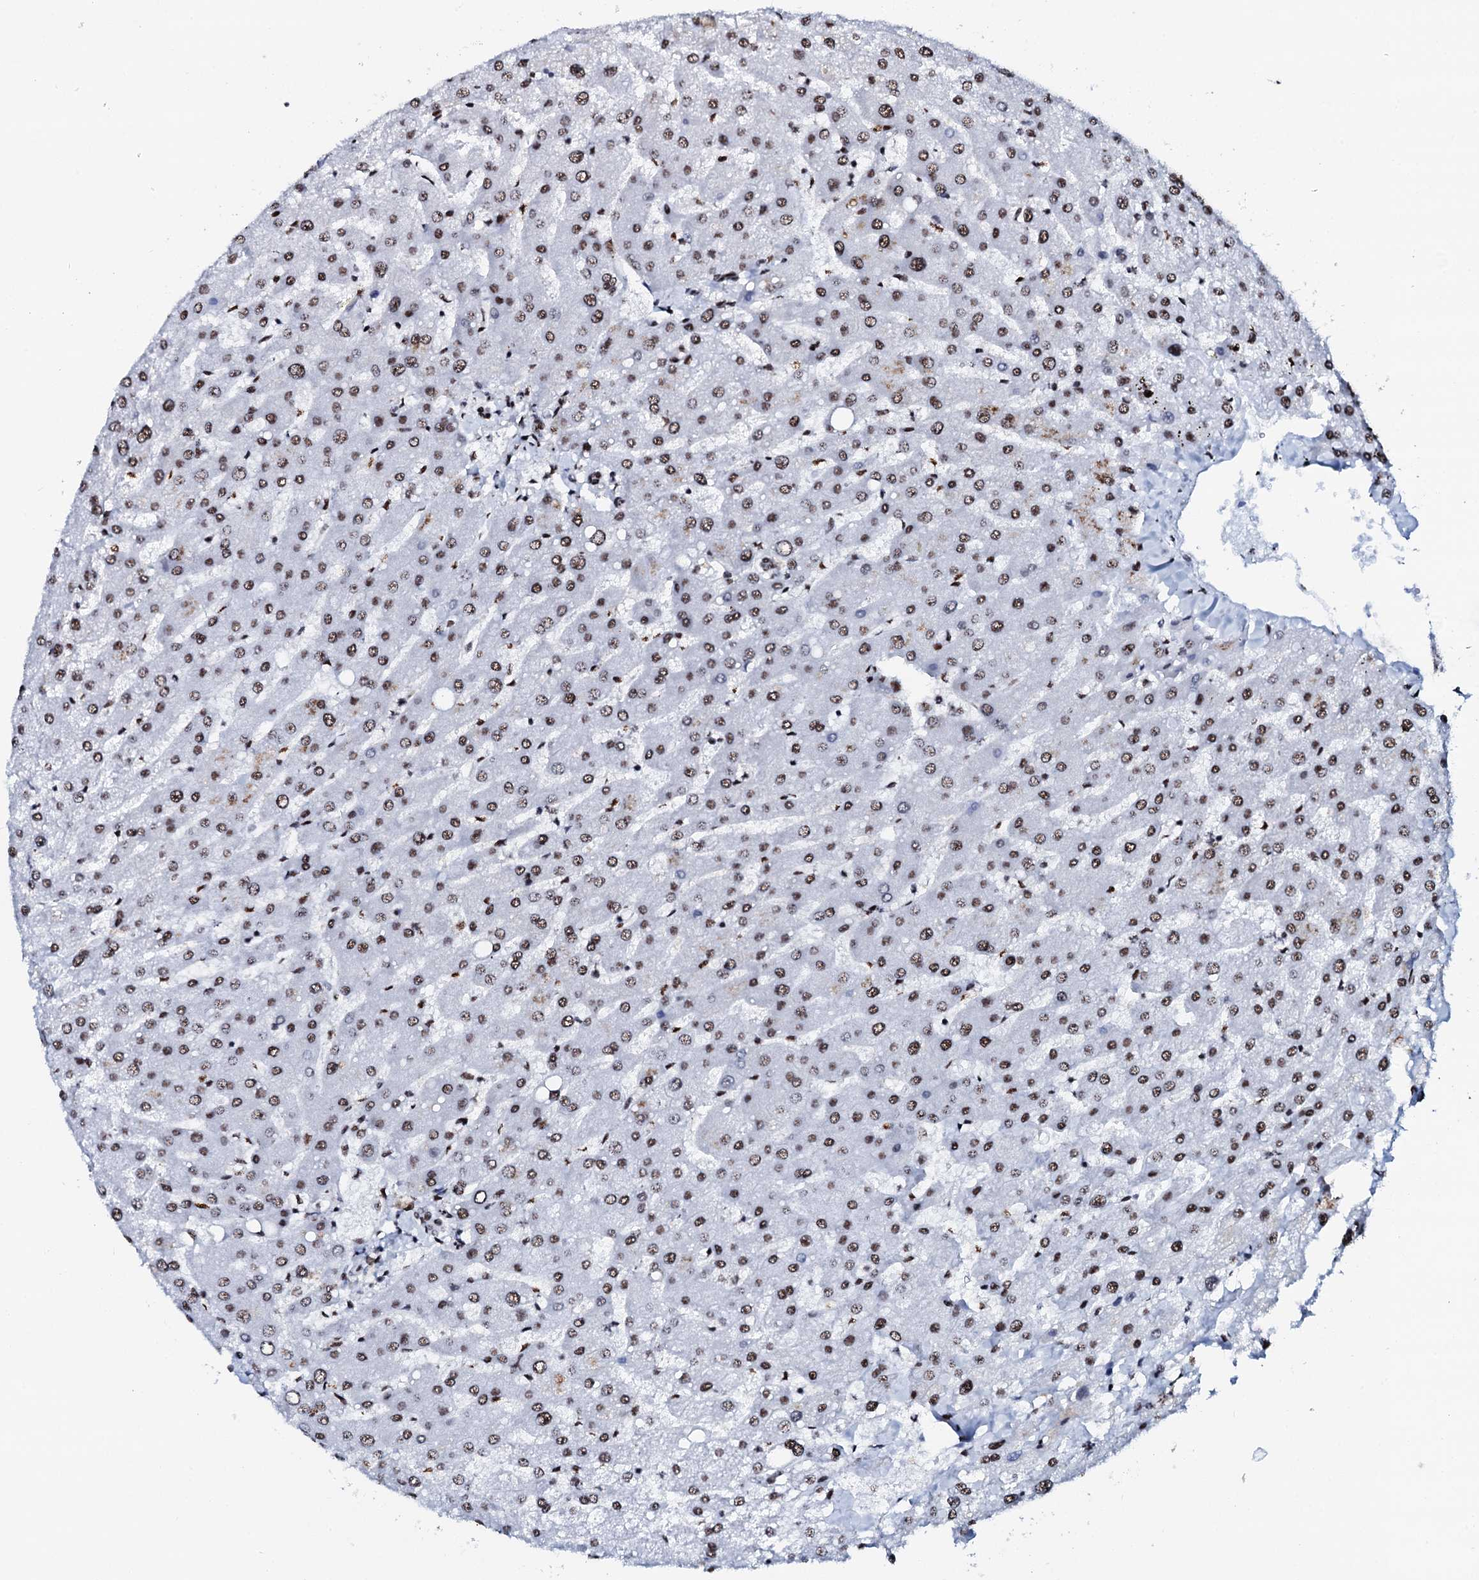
{"staining": {"intensity": "moderate", "quantity": ">75%", "location": "nuclear"}, "tissue": "liver", "cell_type": "Cholangiocytes", "image_type": "normal", "snomed": [{"axis": "morphology", "description": "Normal tissue, NOS"}, {"axis": "topography", "description": "Liver"}], "caption": "Brown immunohistochemical staining in unremarkable liver displays moderate nuclear positivity in about >75% of cholangiocytes.", "gene": "NKAPD1", "patient": {"sex": "male", "age": 55}}